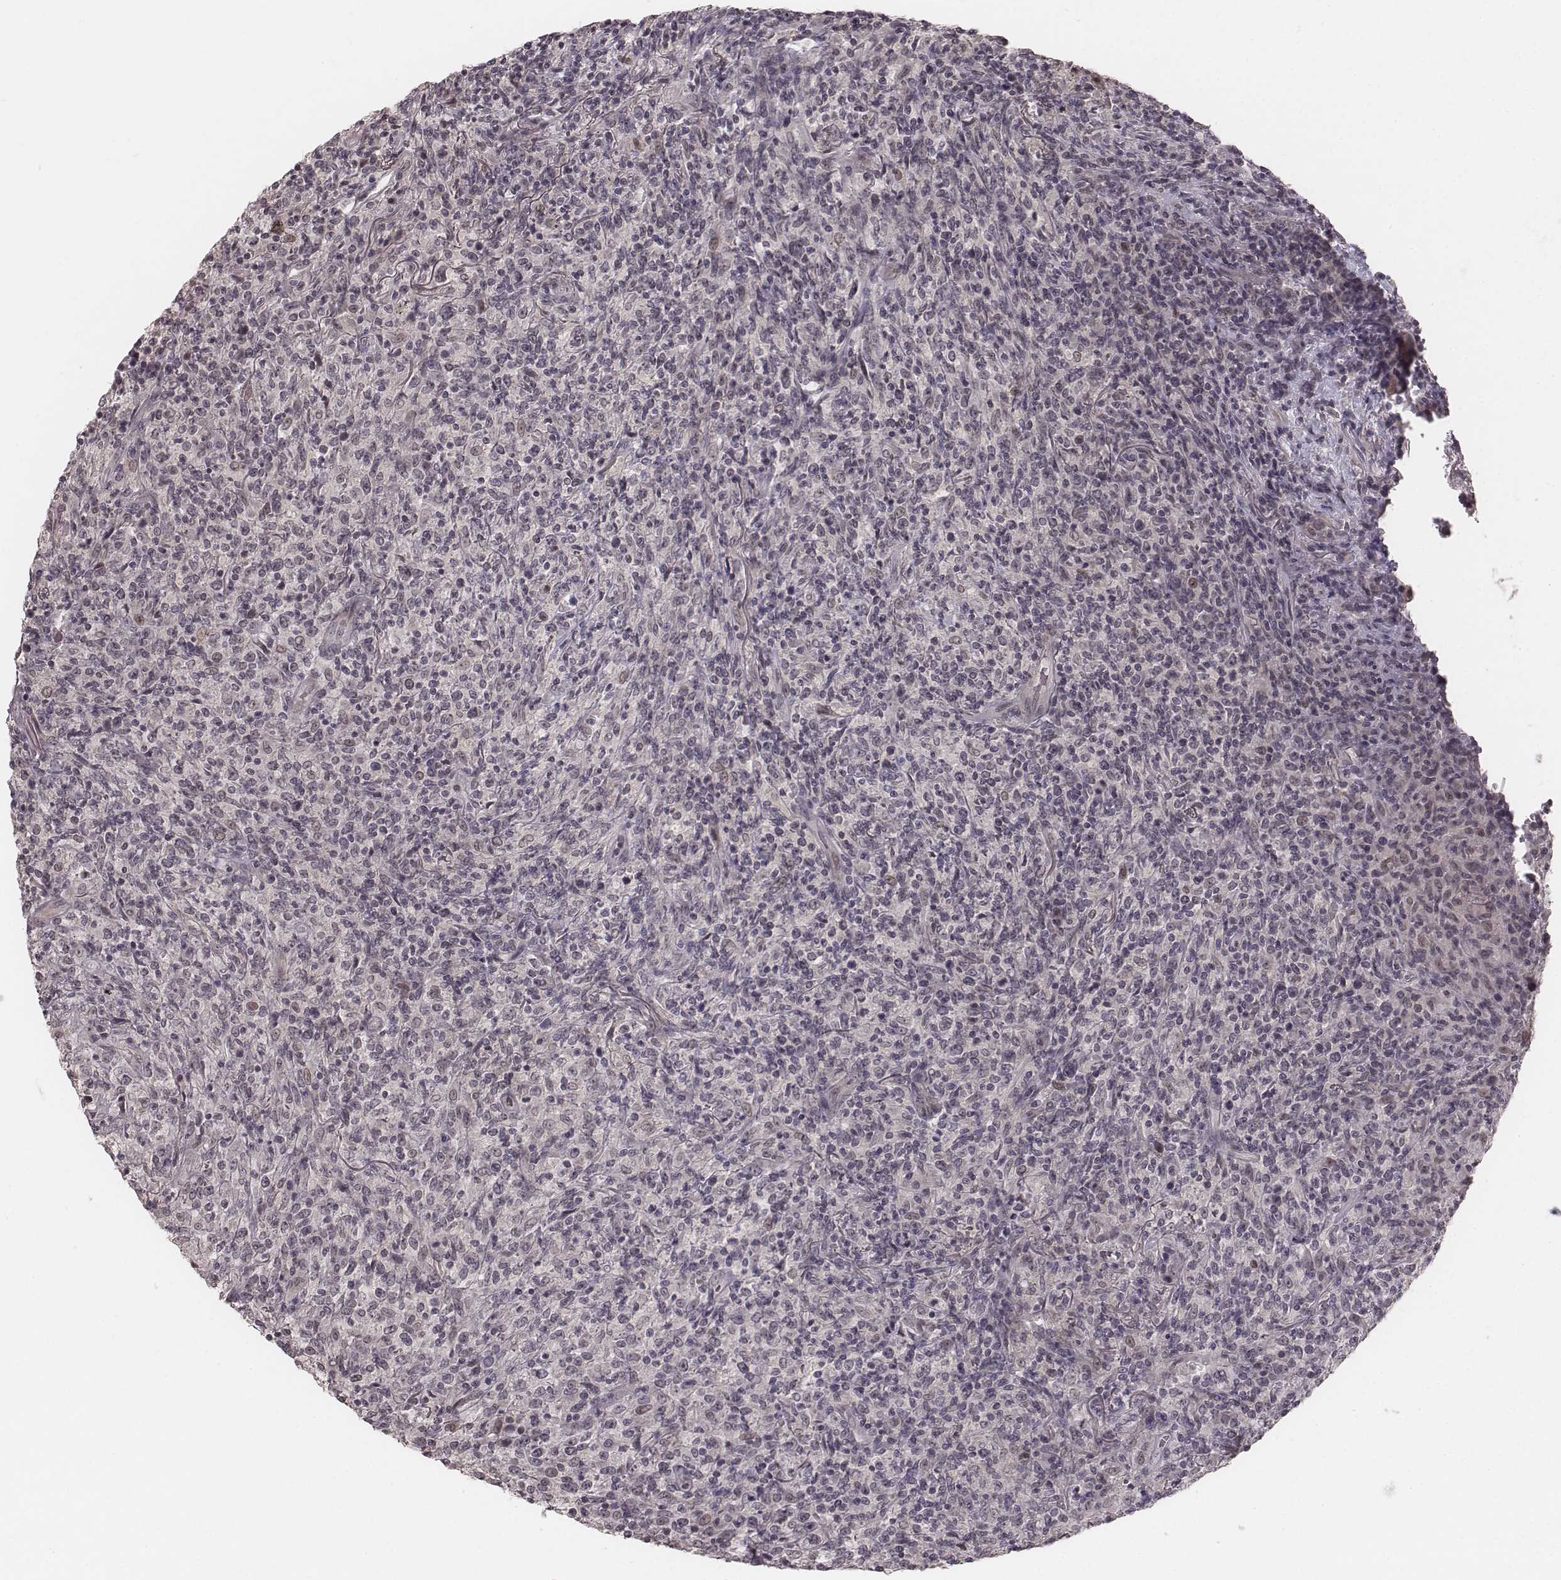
{"staining": {"intensity": "negative", "quantity": "none", "location": "none"}, "tissue": "lymphoma", "cell_type": "Tumor cells", "image_type": "cancer", "snomed": [{"axis": "morphology", "description": "Malignant lymphoma, non-Hodgkin's type, High grade"}, {"axis": "topography", "description": "Lung"}], "caption": "The IHC micrograph has no significant expression in tumor cells of lymphoma tissue.", "gene": "IQCG", "patient": {"sex": "male", "age": 79}}